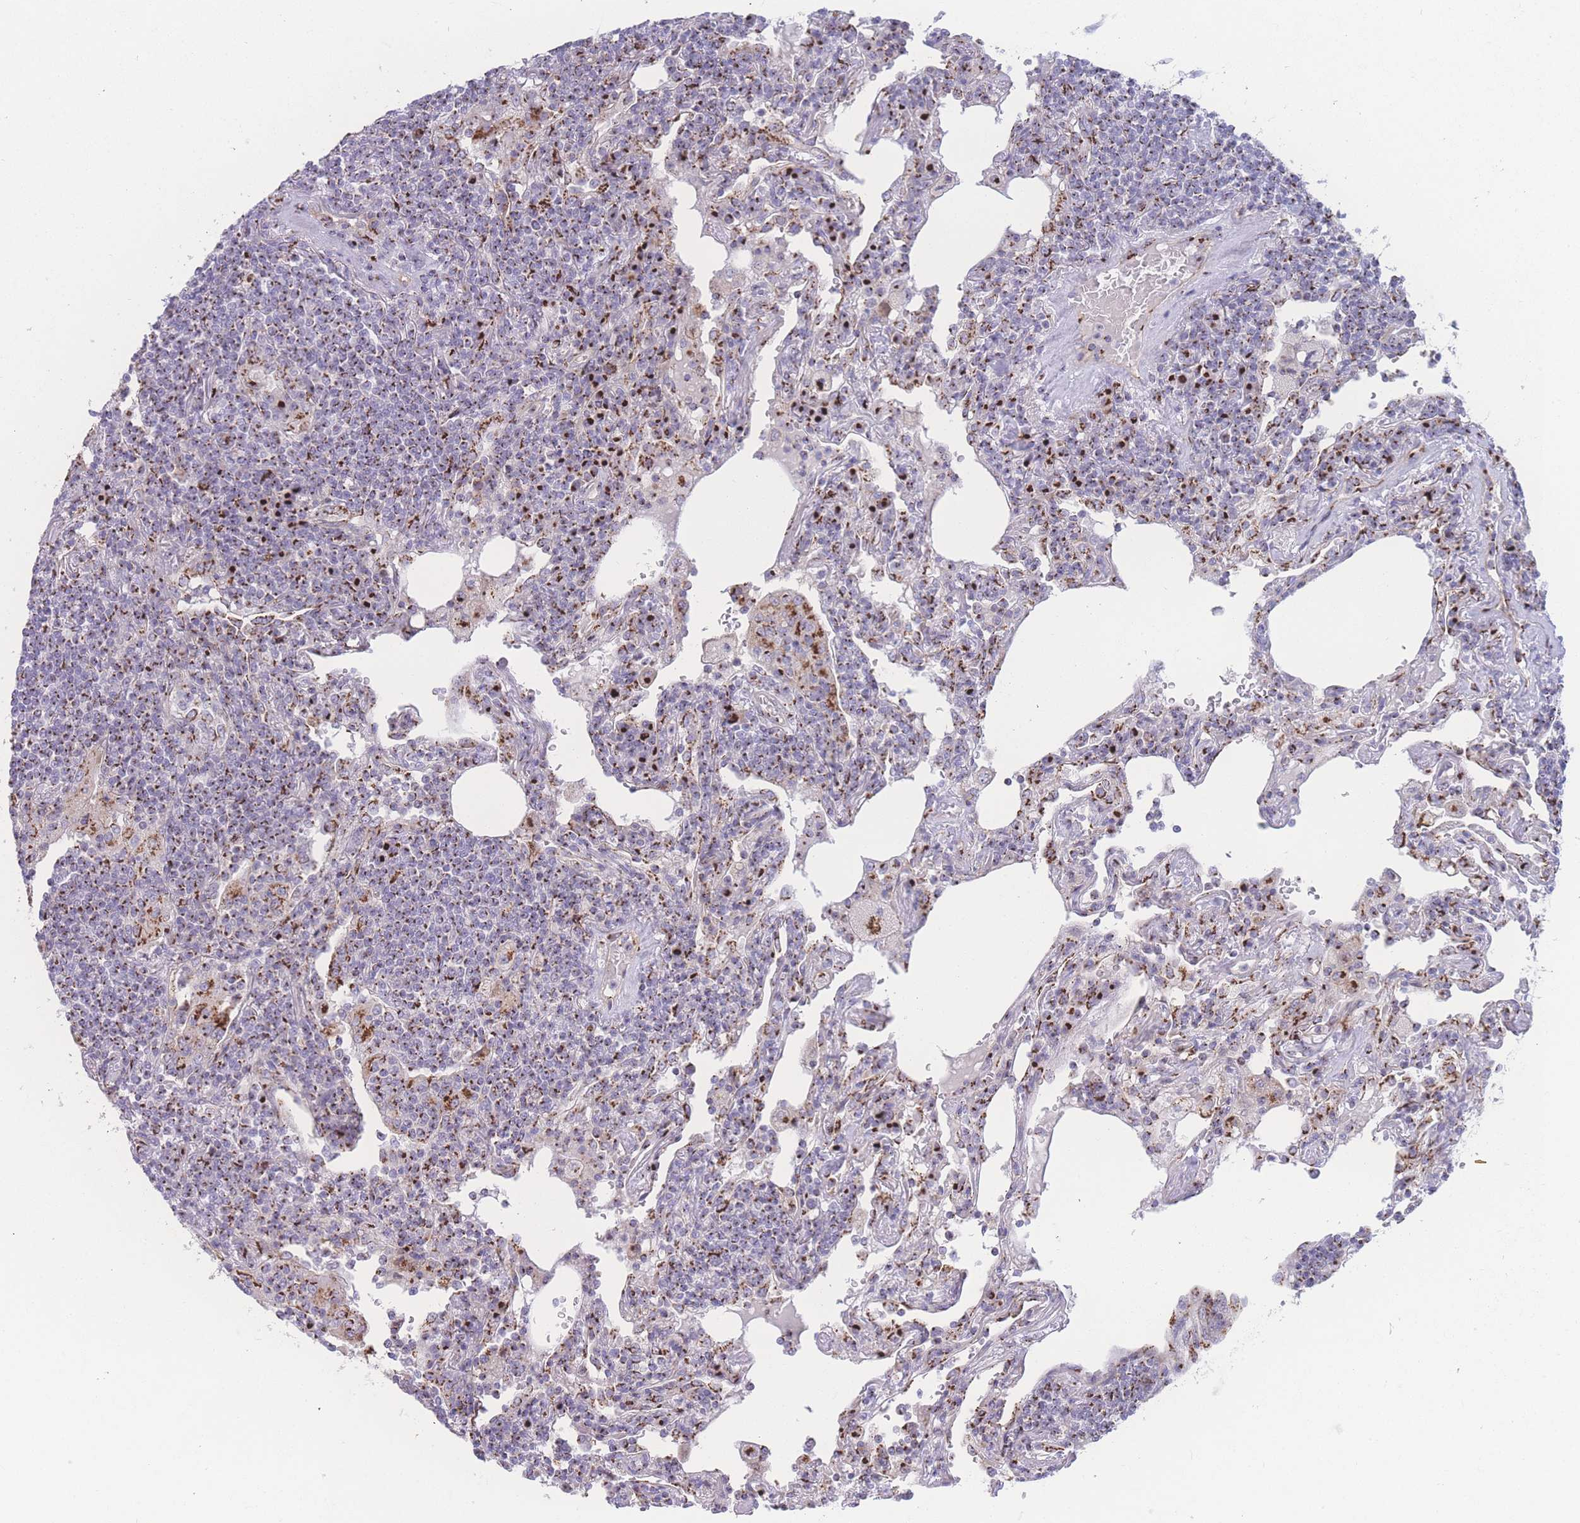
{"staining": {"intensity": "moderate", "quantity": ">75%", "location": "cytoplasmic/membranous"}, "tissue": "lymphoma", "cell_type": "Tumor cells", "image_type": "cancer", "snomed": [{"axis": "morphology", "description": "Malignant lymphoma, non-Hodgkin's type, Low grade"}, {"axis": "topography", "description": "Lung"}], "caption": "IHC histopathology image of neoplastic tissue: low-grade malignant lymphoma, non-Hodgkin's type stained using immunohistochemistry exhibits medium levels of moderate protein expression localized specifically in the cytoplasmic/membranous of tumor cells, appearing as a cytoplasmic/membranous brown color.", "gene": "GOLM2", "patient": {"sex": "female", "age": 71}}